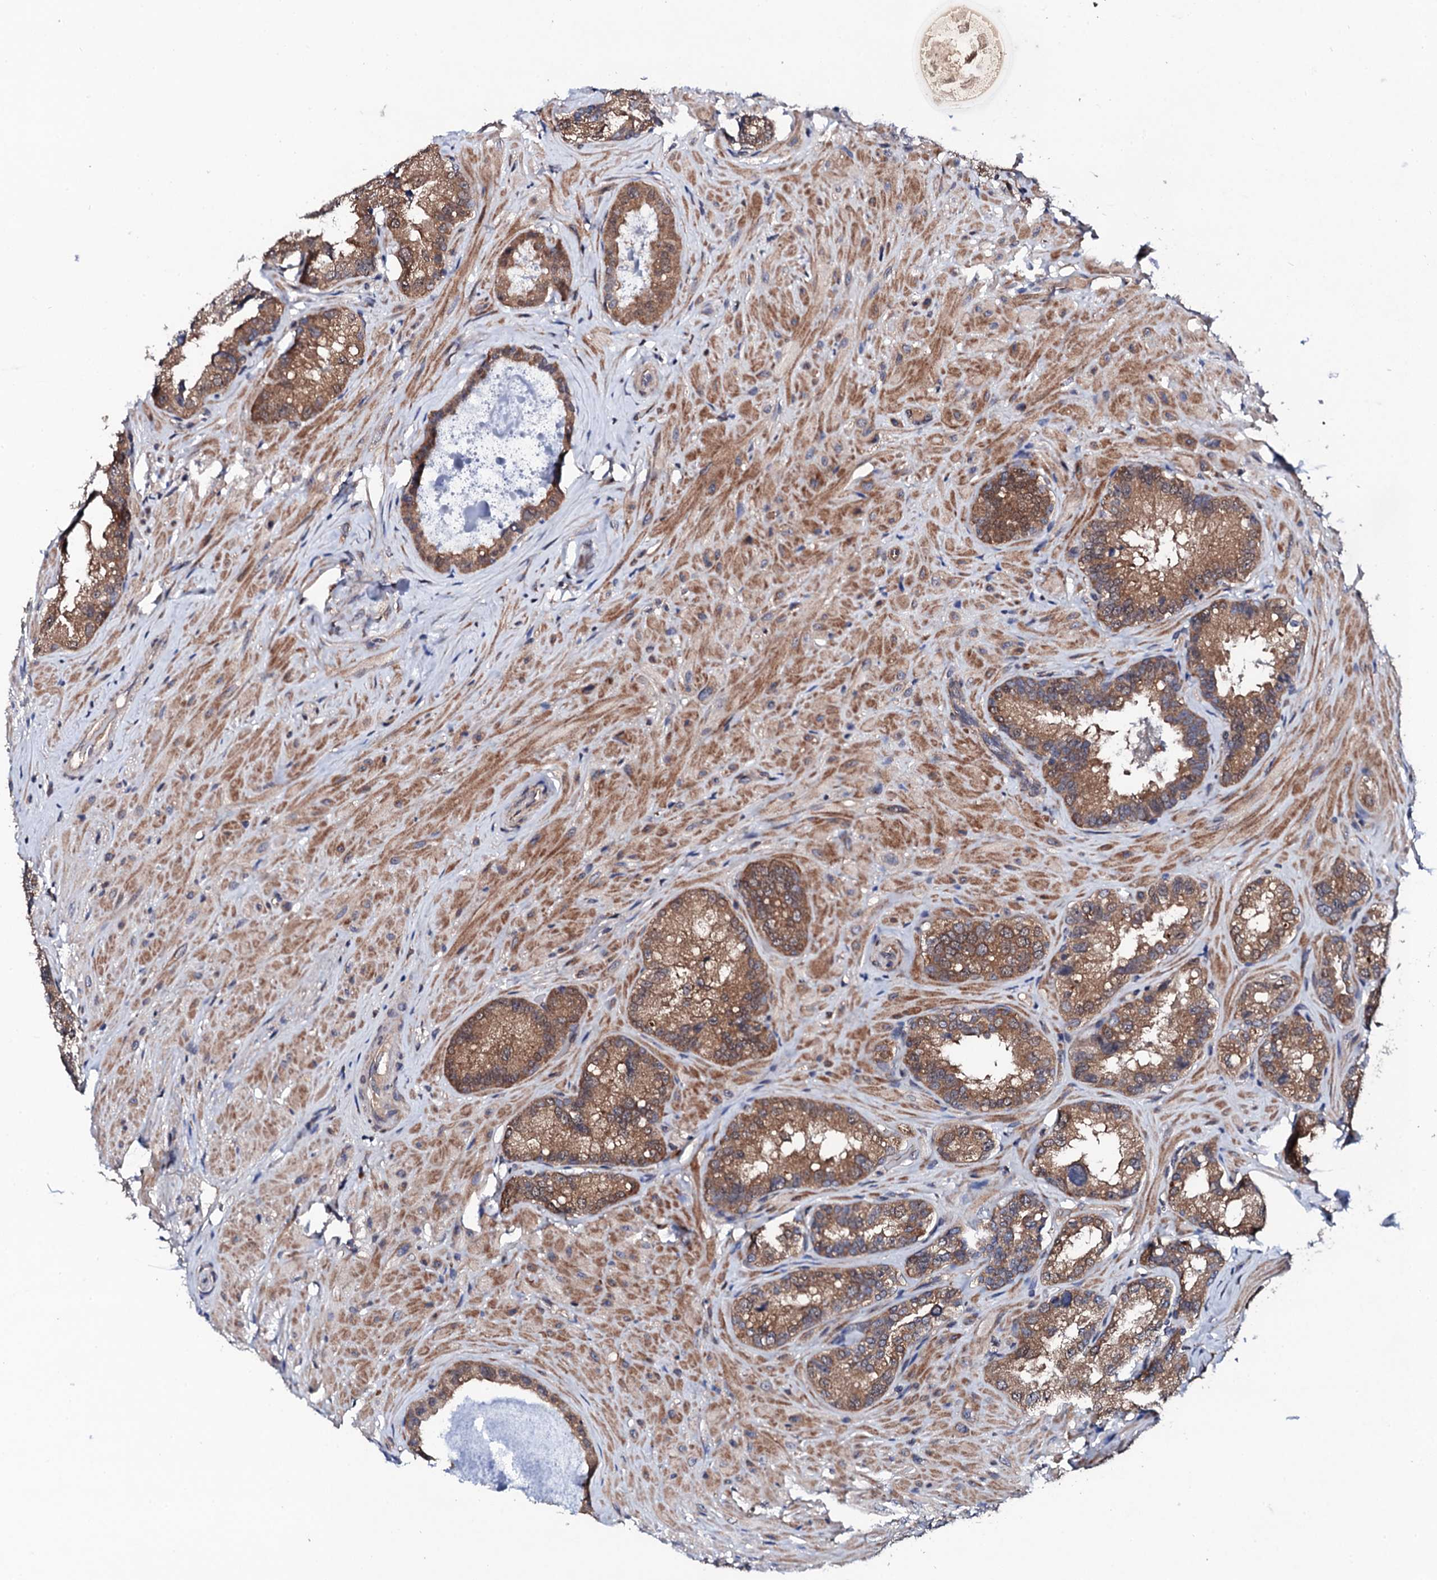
{"staining": {"intensity": "moderate", "quantity": ">75%", "location": "cytoplasmic/membranous"}, "tissue": "seminal vesicle", "cell_type": "Glandular cells", "image_type": "normal", "snomed": [{"axis": "morphology", "description": "Normal tissue, NOS"}, {"axis": "topography", "description": "Seminal veicle"}, {"axis": "topography", "description": "Peripheral nerve tissue"}], "caption": "The image demonstrates staining of unremarkable seminal vesicle, revealing moderate cytoplasmic/membranous protein staining (brown color) within glandular cells. (Brightfield microscopy of DAB IHC at high magnification).", "gene": "IP6K1", "patient": {"sex": "male", "age": 67}}